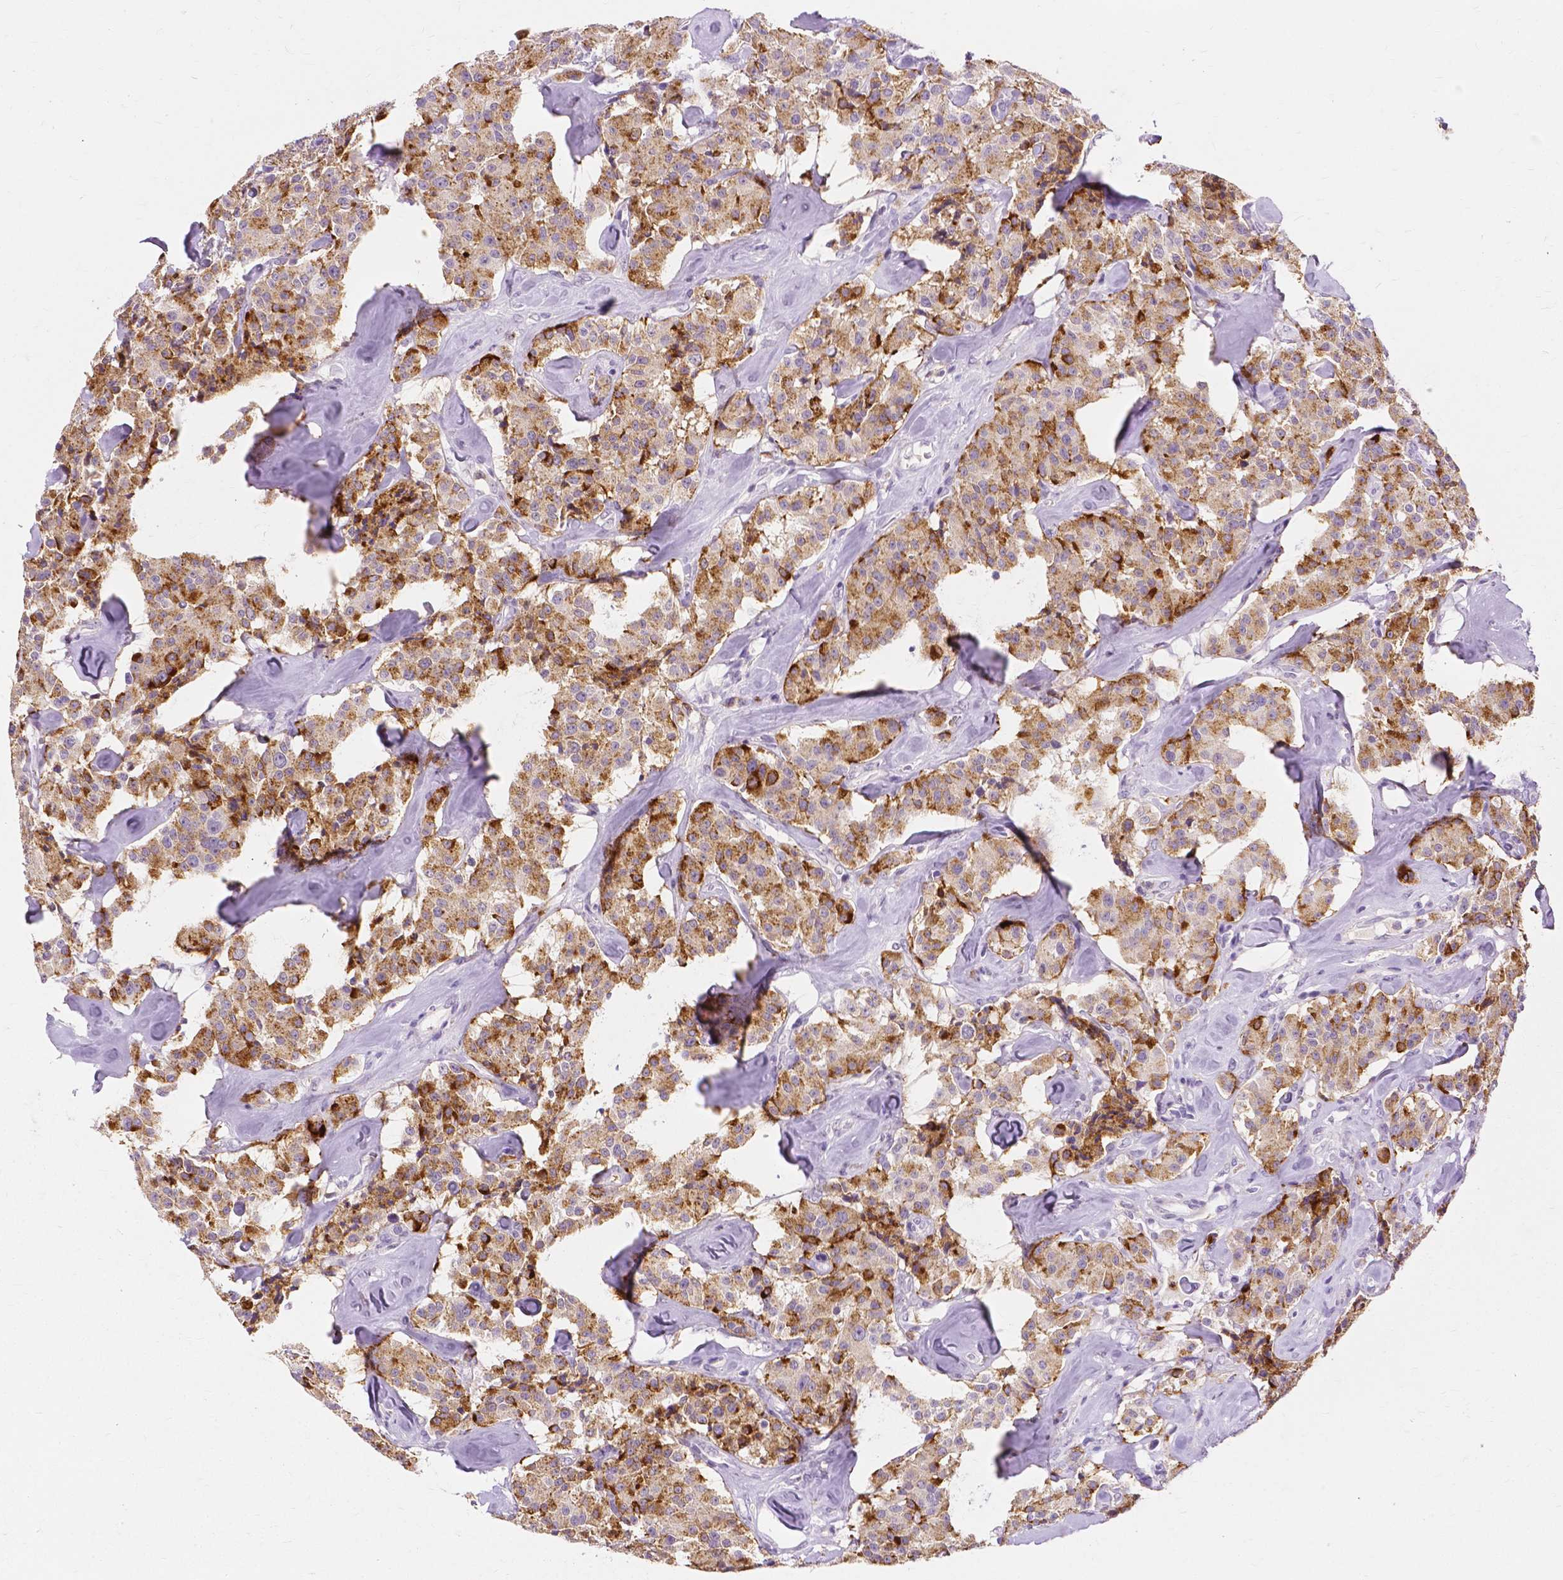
{"staining": {"intensity": "moderate", "quantity": "25%-75%", "location": "cytoplasmic/membranous"}, "tissue": "carcinoid", "cell_type": "Tumor cells", "image_type": "cancer", "snomed": [{"axis": "morphology", "description": "Carcinoid, malignant, NOS"}, {"axis": "topography", "description": "Pancreas"}], "caption": "Carcinoid stained with DAB IHC demonstrates medium levels of moderate cytoplasmic/membranous staining in about 25%-75% of tumor cells.", "gene": "CXCR2", "patient": {"sex": "male", "age": 41}}